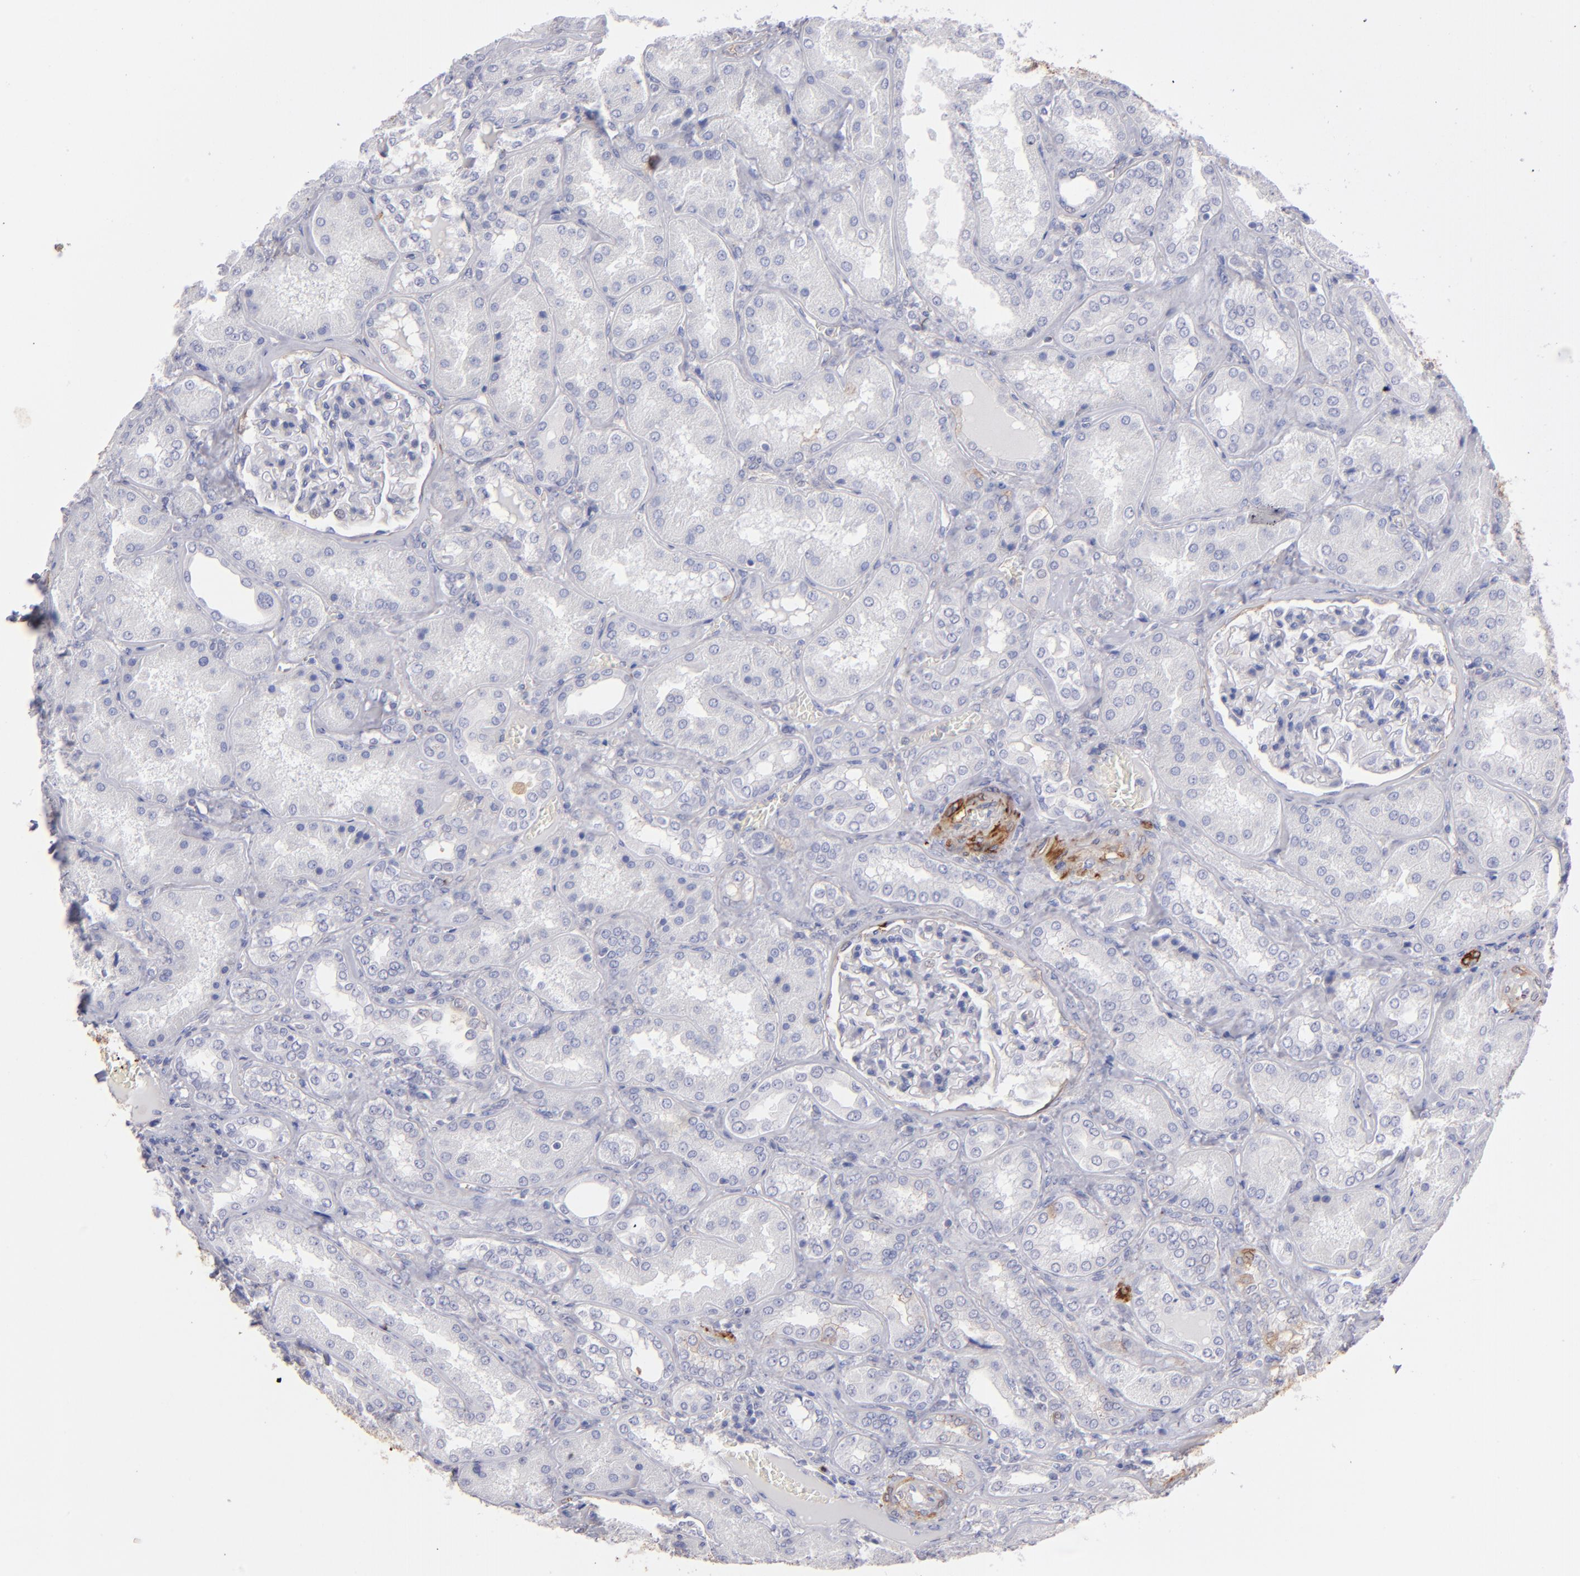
{"staining": {"intensity": "negative", "quantity": "none", "location": "none"}, "tissue": "kidney", "cell_type": "Cells in glomeruli", "image_type": "normal", "snomed": [{"axis": "morphology", "description": "Normal tissue, NOS"}, {"axis": "topography", "description": "Kidney"}], "caption": "IHC histopathology image of benign kidney stained for a protein (brown), which shows no staining in cells in glomeruli. The staining is performed using DAB brown chromogen with nuclei counter-stained in using hematoxylin.", "gene": "AHNAK2", "patient": {"sex": "female", "age": 56}}